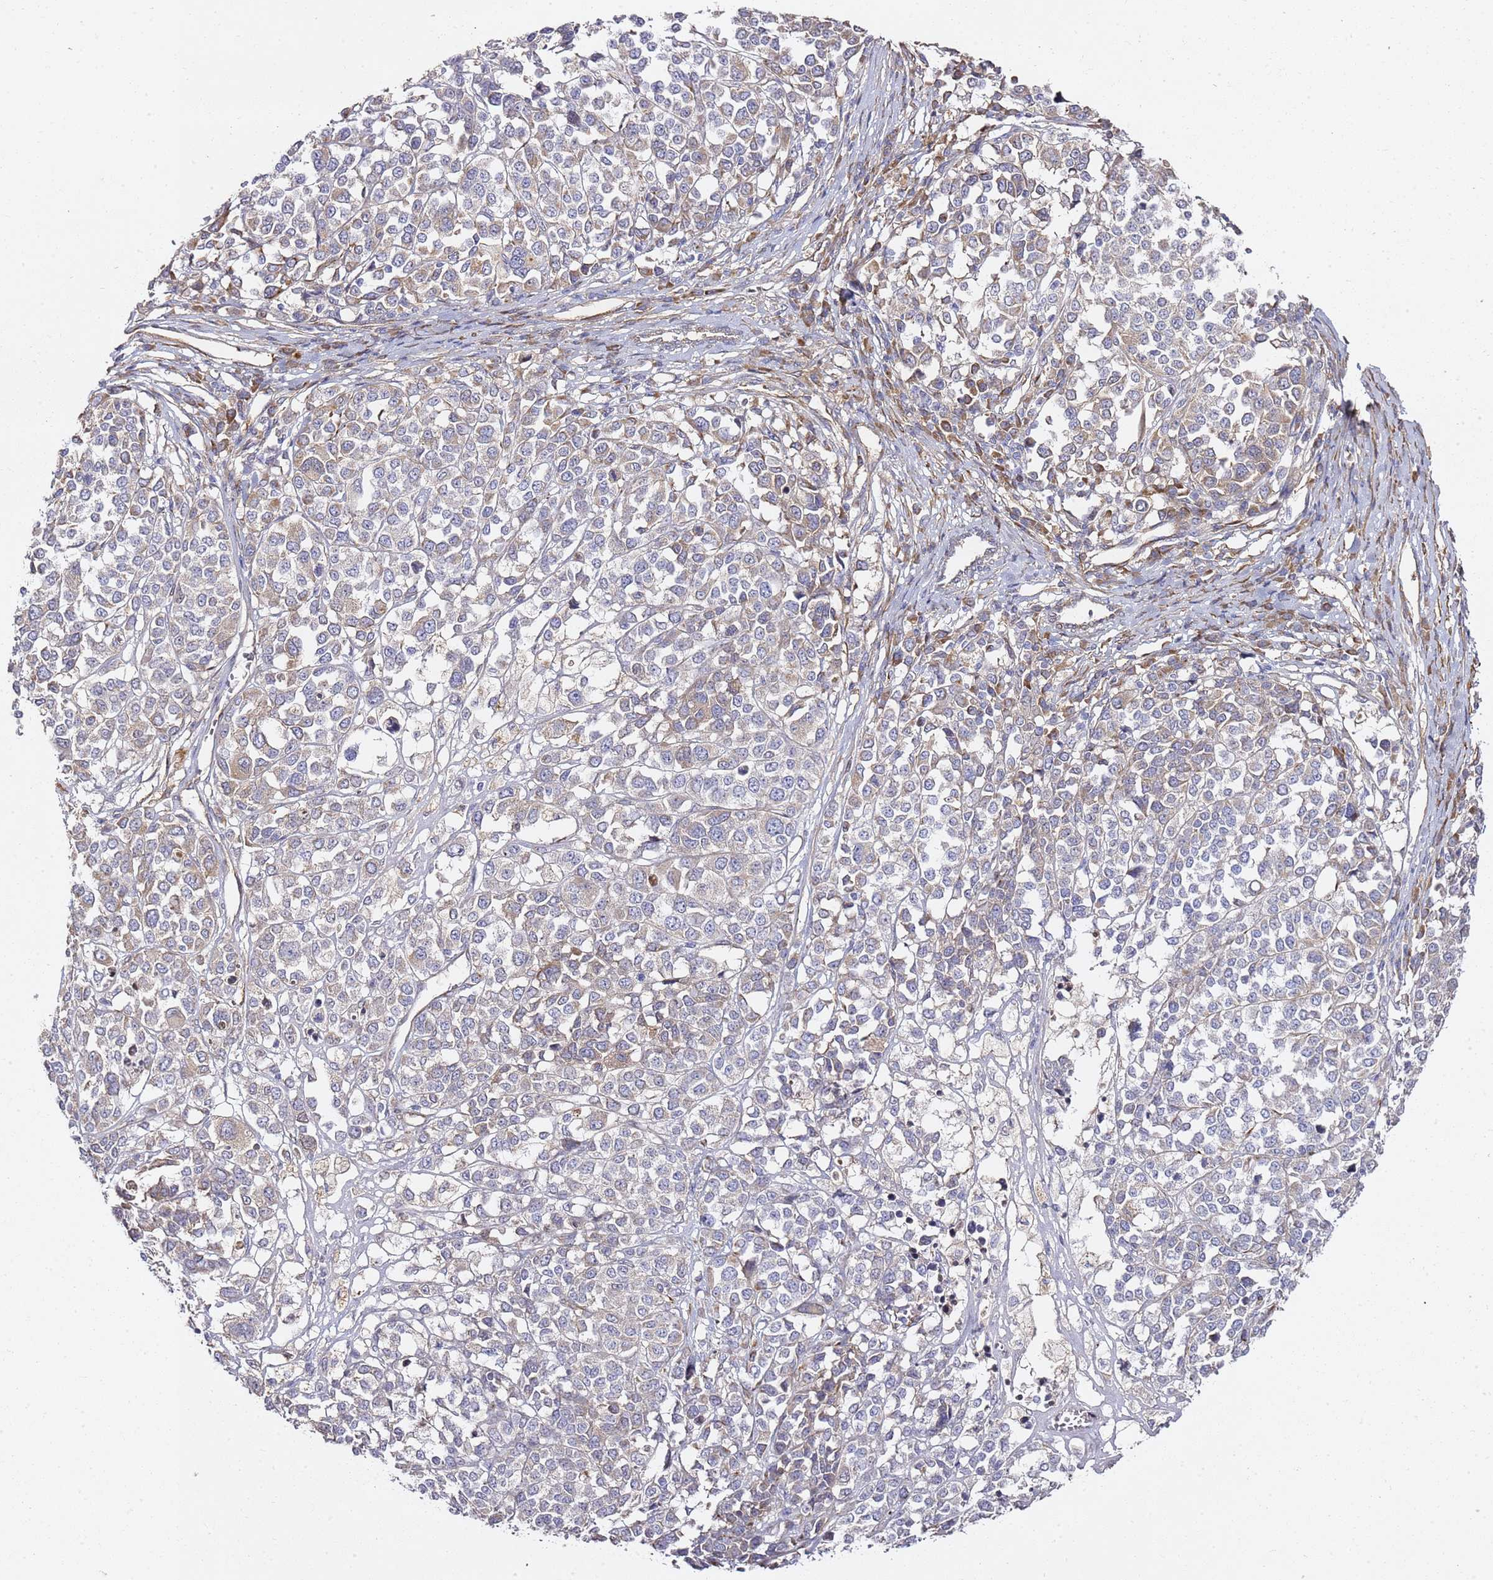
{"staining": {"intensity": "weak", "quantity": "<25%", "location": "cytoplasmic/membranous"}, "tissue": "melanoma", "cell_type": "Tumor cells", "image_type": "cancer", "snomed": [{"axis": "morphology", "description": "Malignant melanoma, Metastatic site"}, {"axis": "topography", "description": "Lymph node"}], "caption": "DAB immunohistochemical staining of human melanoma exhibits no significant staining in tumor cells.", "gene": "EPS8L1", "patient": {"sex": "male", "age": 44}}